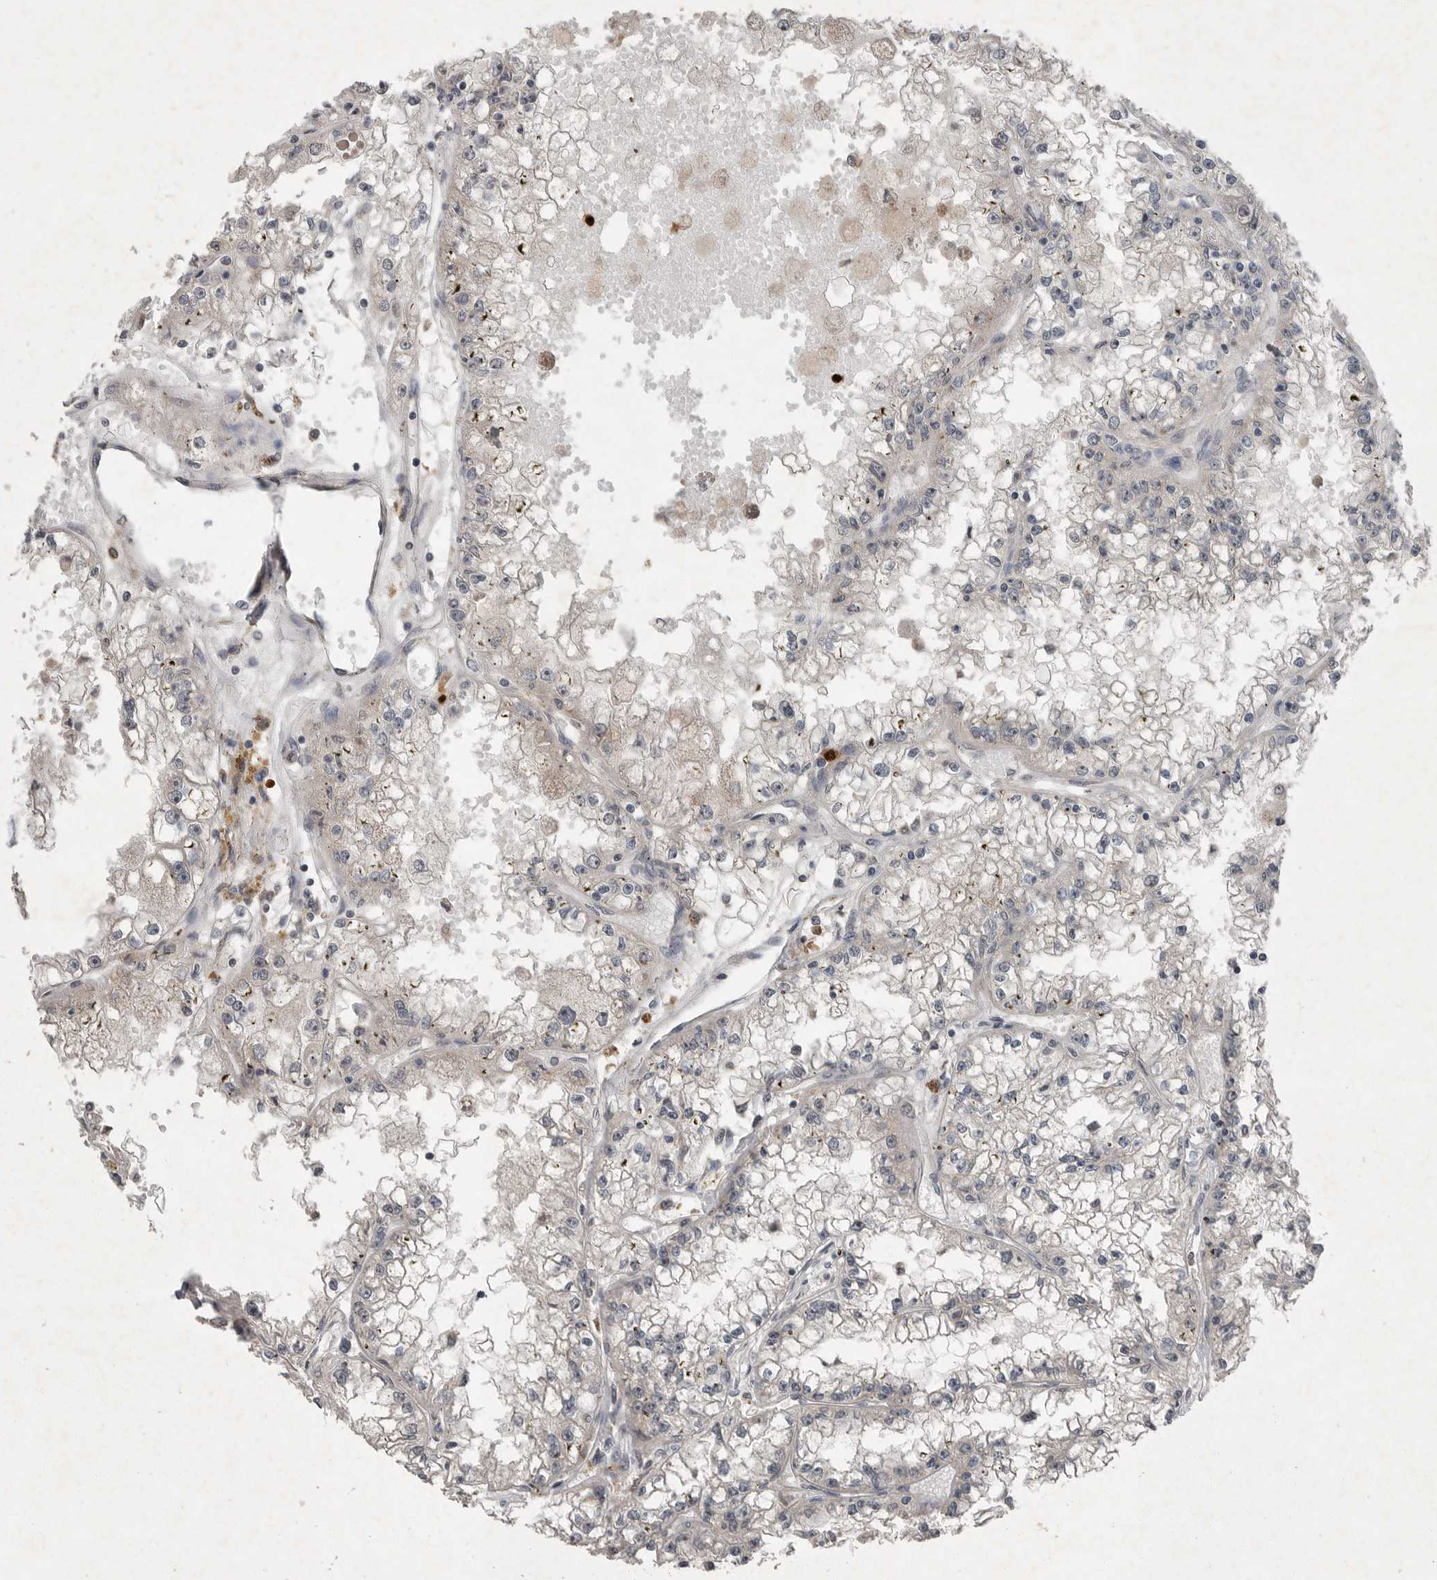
{"staining": {"intensity": "weak", "quantity": "<25%", "location": "cytoplasmic/membranous"}, "tissue": "renal cancer", "cell_type": "Tumor cells", "image_type": "cancer", "snomed": [{"axis": "morphology", "description": "Adenocarcinoma, NOS"}, {"axis": "topography", "description": "Kidney"}], "caption": "The immunohistochemistry (IHC) photomicrograph has no significant expression in tumor cells of renal adenocarcinoma tissue.", "gene": "SCP2", "patient": {"sex": "male", "age": 56}}